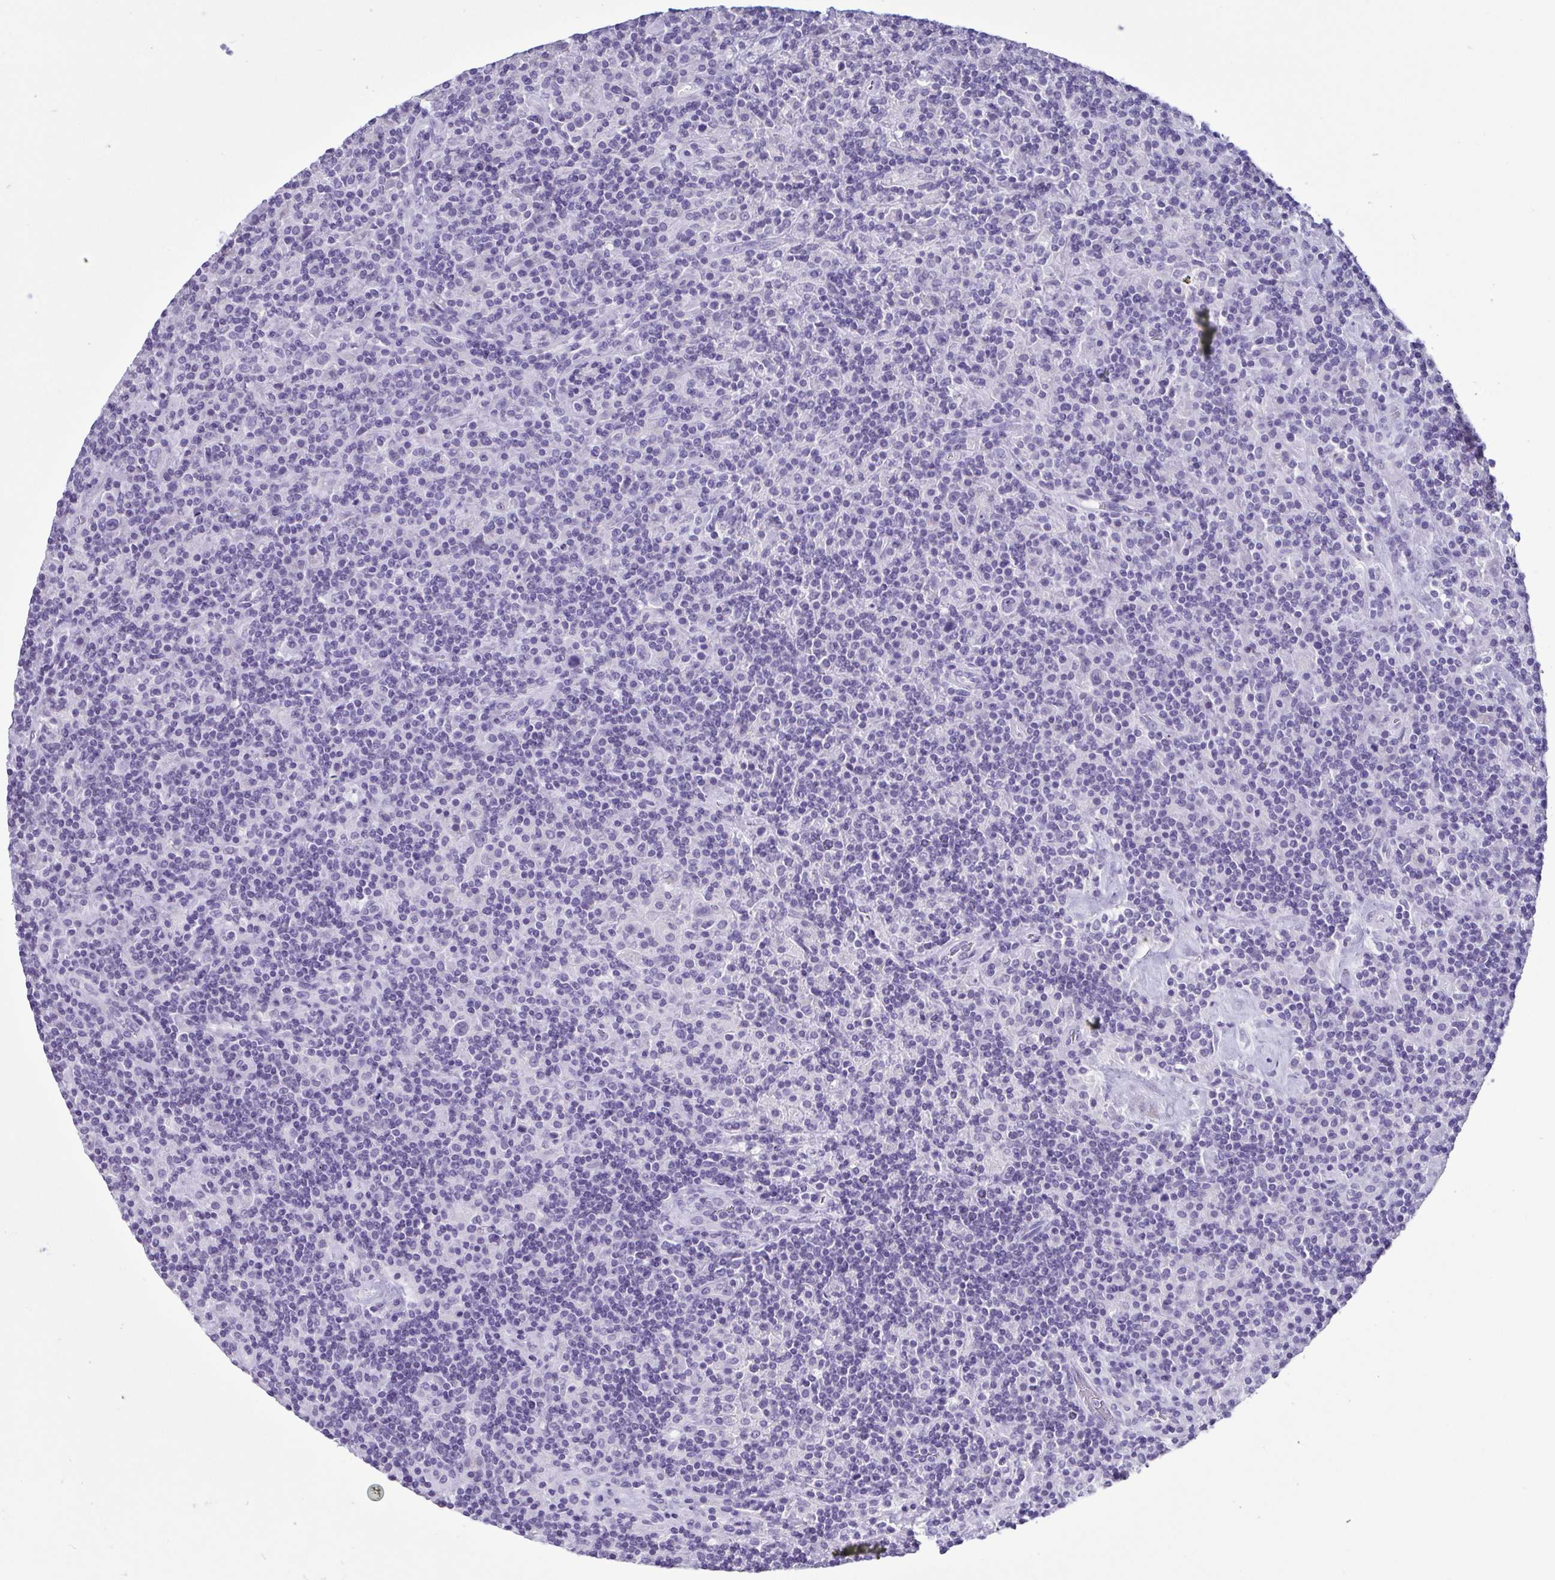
{"staining": {"intensity": "negative", "quantity": "none", "location": "none"}, "tissue": "lymphoma", "cell_type": "Tumor cells", "image_type": "cancer", "snomed": [{"axis": "morphology", "description": "Hodgkin's disease, NOS"}, {"axis": "topography", "description": "Lymph node"}], "caption": "This is an immunohistochemistry micrograph of lymphoma. There is no positivity in tumor cells.", "gene": "CBY2", "patient": {"sex": "male", "age": 70}}